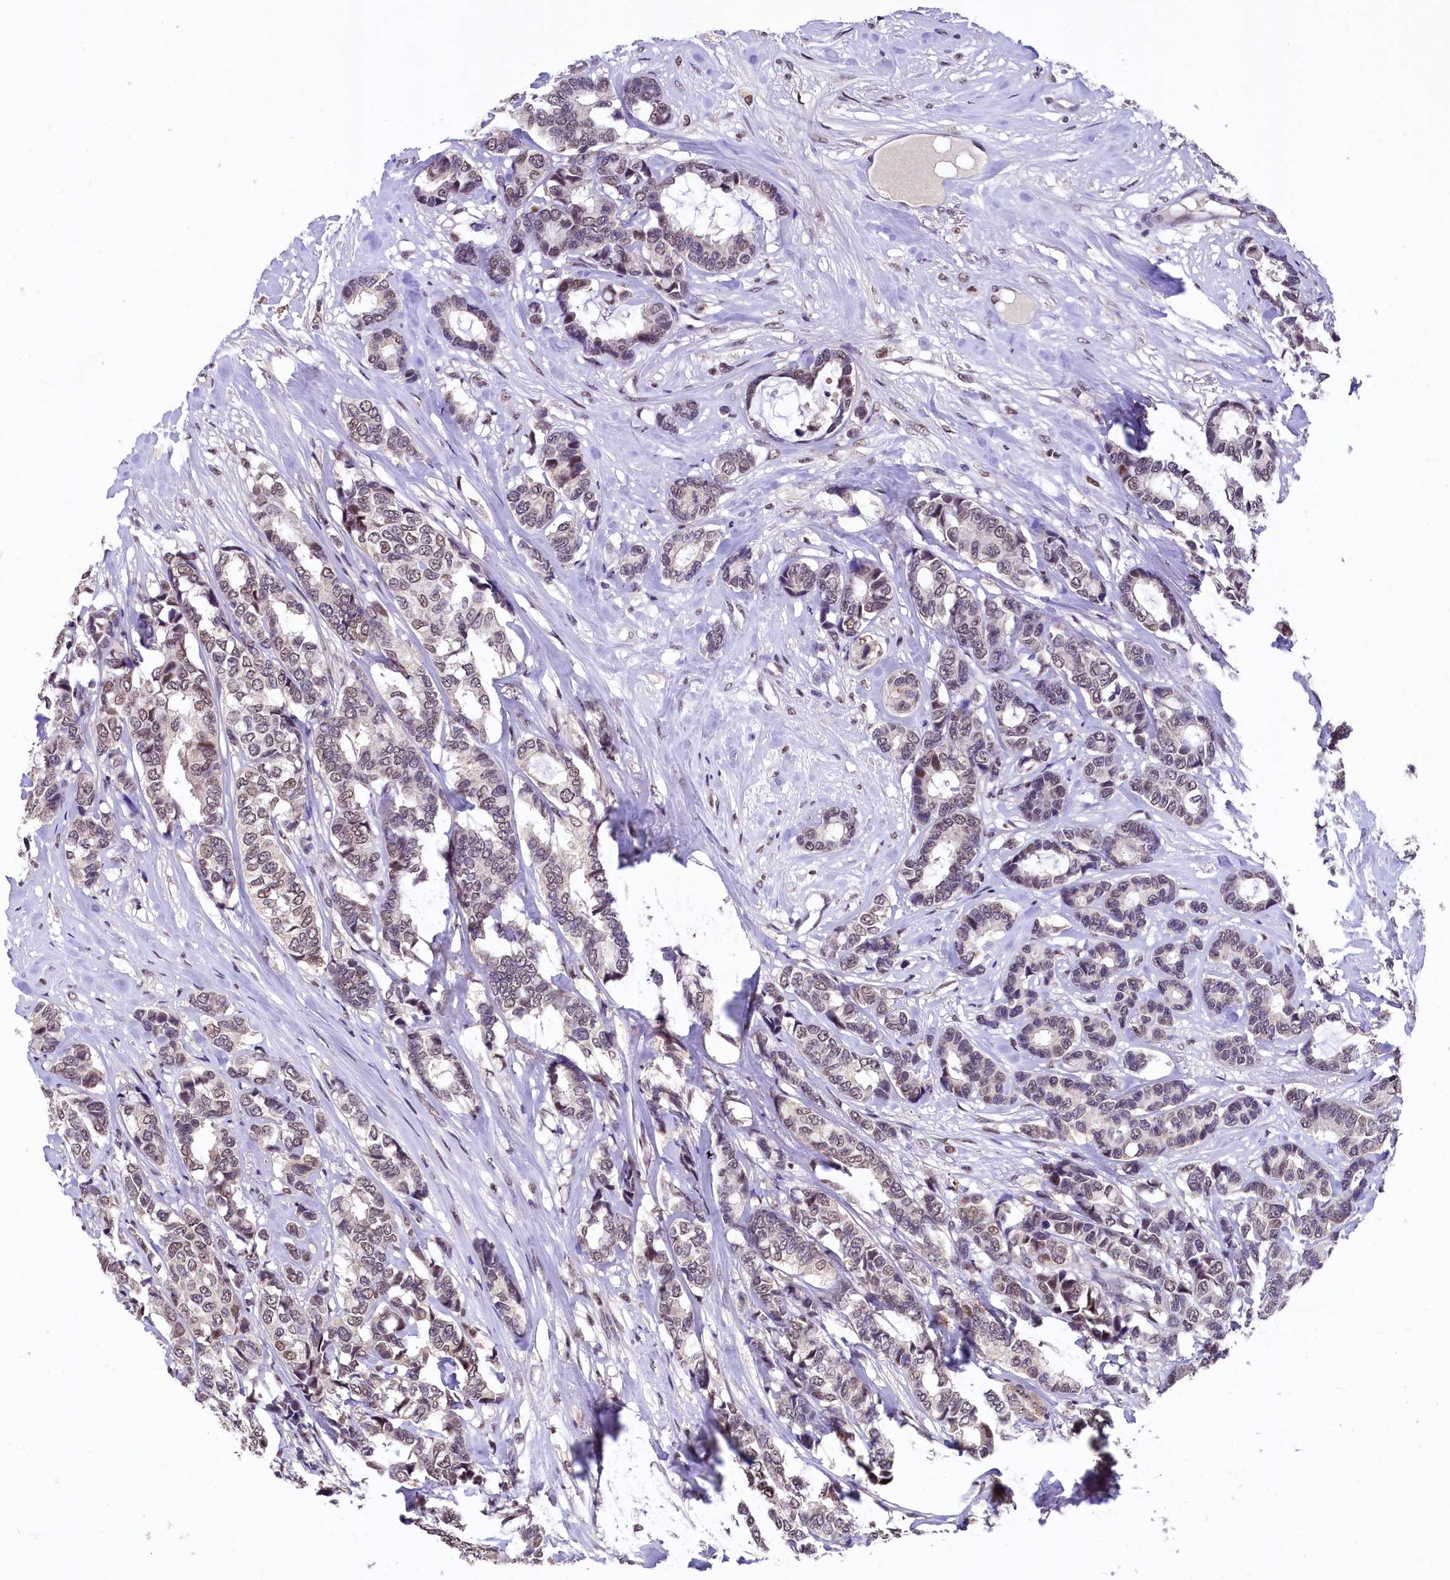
{"staining": {"intensity": "weak", "quantity": "25%-75%", "location": "nuclear"}, "tissue": "breast cancer", "cell_type": "Tumor cells", "image_type": "cancer", "snomed": [{"axis": "morphology", "description": "Duct carcinoma"}, {"axis": "topography", "description": "Breast"}], "caption": "High-magnification brightfield microscopy of breast intraductal carcinoma stained with DAB (brown) and counterstained with hematoxylin (blue). tumor cells exhibit weak nuclear expression is seen in about25%-75% of cells.", "gene": "HECTD4", "patient": {"sex": "female", "age": 87}}